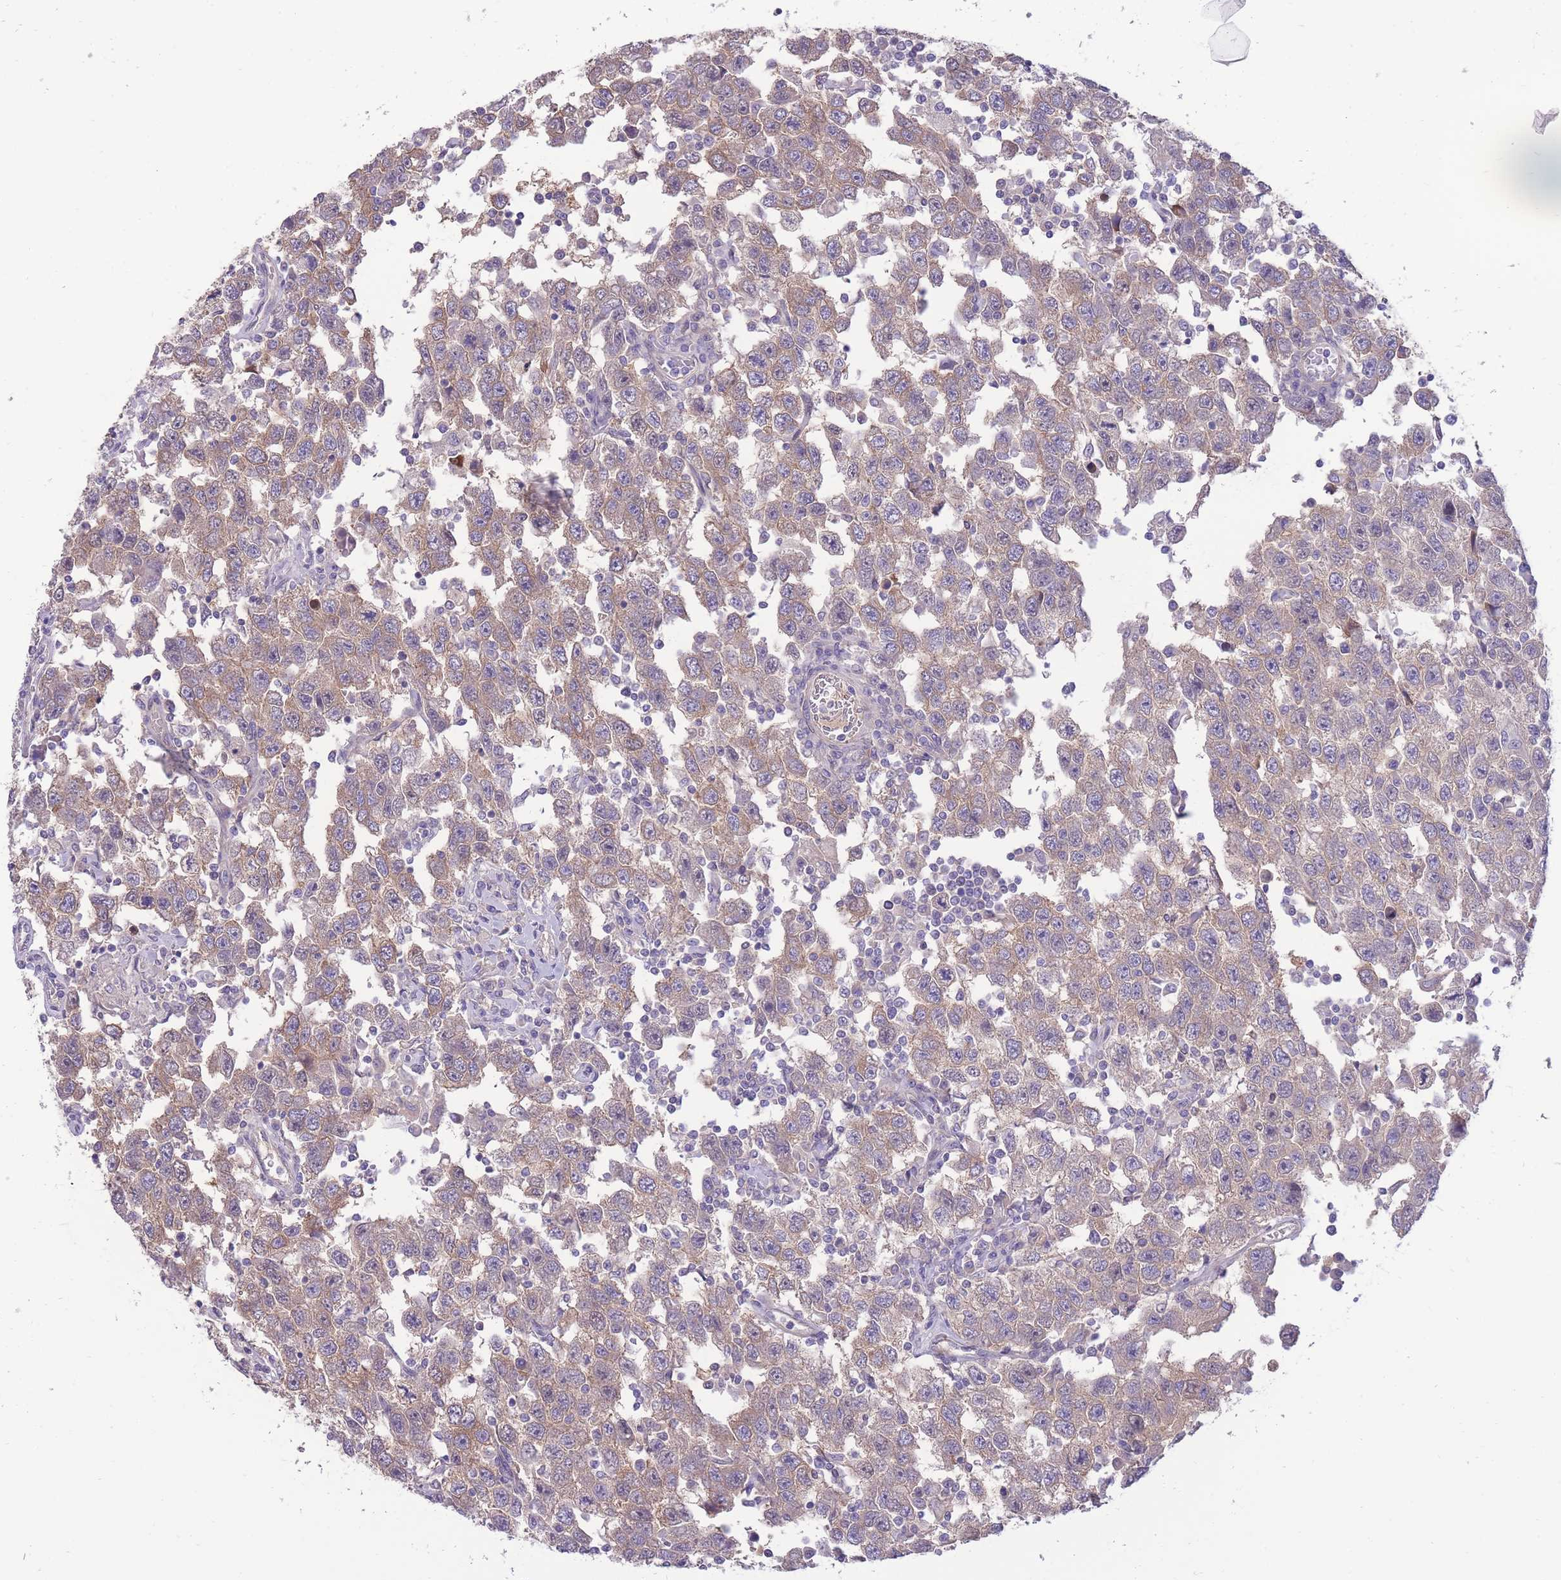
{"staining": {"intensity": "moderate", "quantity": ">75%", "location": "cytoplasmic/membranous"}, "tissue": "testis cancer", "cell_type": "Tumor cells", "image_type": "cancer", "snomed": [{"axis": "morphology", "description": "Seminoma, NOS"}, {"axis": "topography", "description": "Testis"}], "caption": "DAB (3,3'-diaminobenzidine) immunohistochemical staining of testis cancer (seminoma) reveals moderate cytoplasmic/membranous protein staining in about >75% of tumor cells.", "gene": "RGS11", "patient": {"sex": "male", "age": 41}}